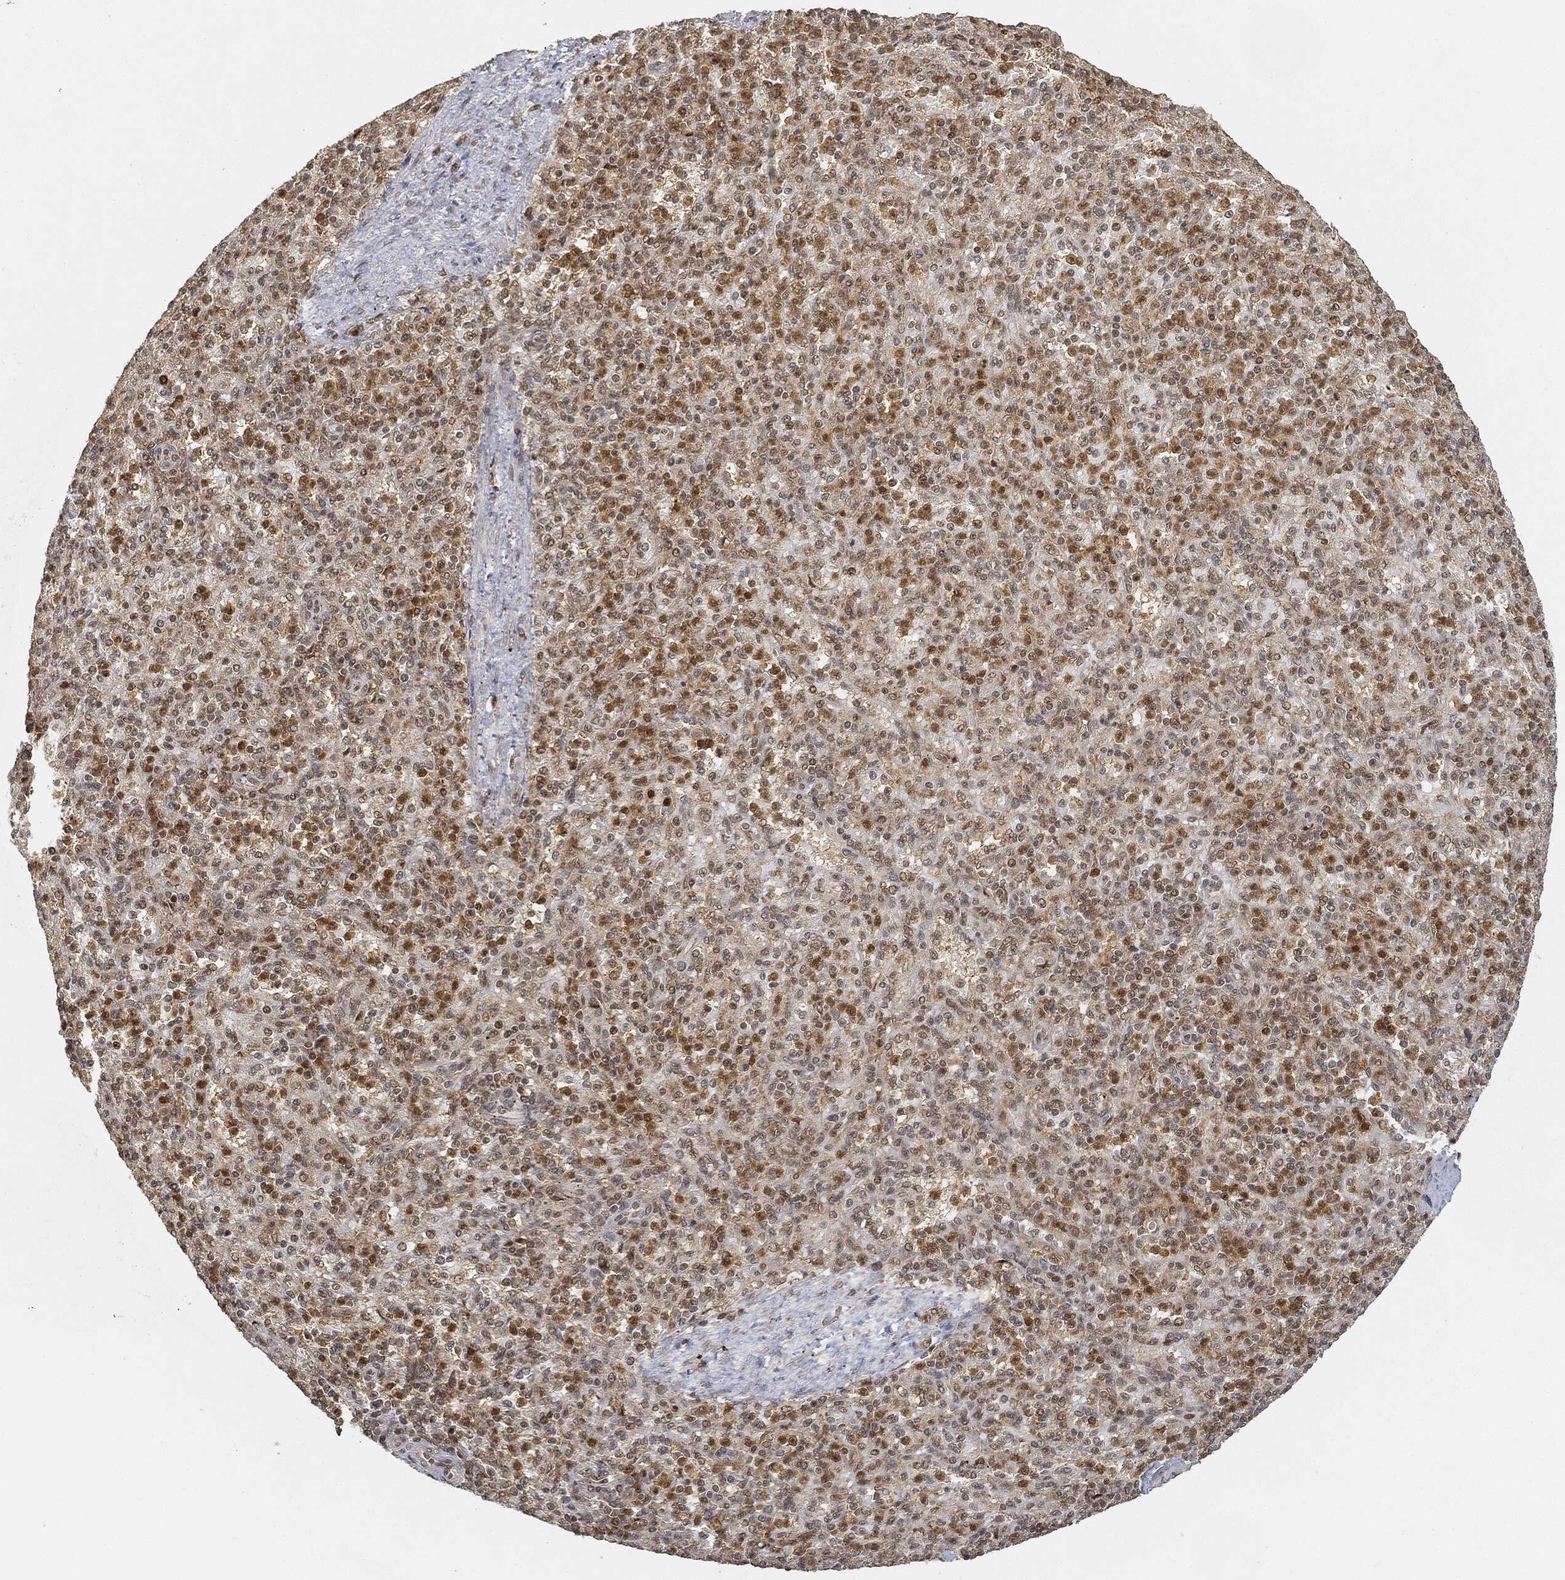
{"staining": {"intensity": "strong", "quantity": "<25%", "location": "nuclear"}, "tissue": "spleen", "cell_type": "Cells in red pulp", "image_type": "normal", "snomed": [{"axis": "morphology", "description": "Normal tissue, NOS"}, {"axis": "topography", "description": "Spleen"}], "caption": "DAB immunohistochemical staining of unremarkable spleen reveals strong nuclear protein positivity in about <25% of cells in red pulp.", "gene": "CIB1", "patient": {"sex": "female", "age": 74}}